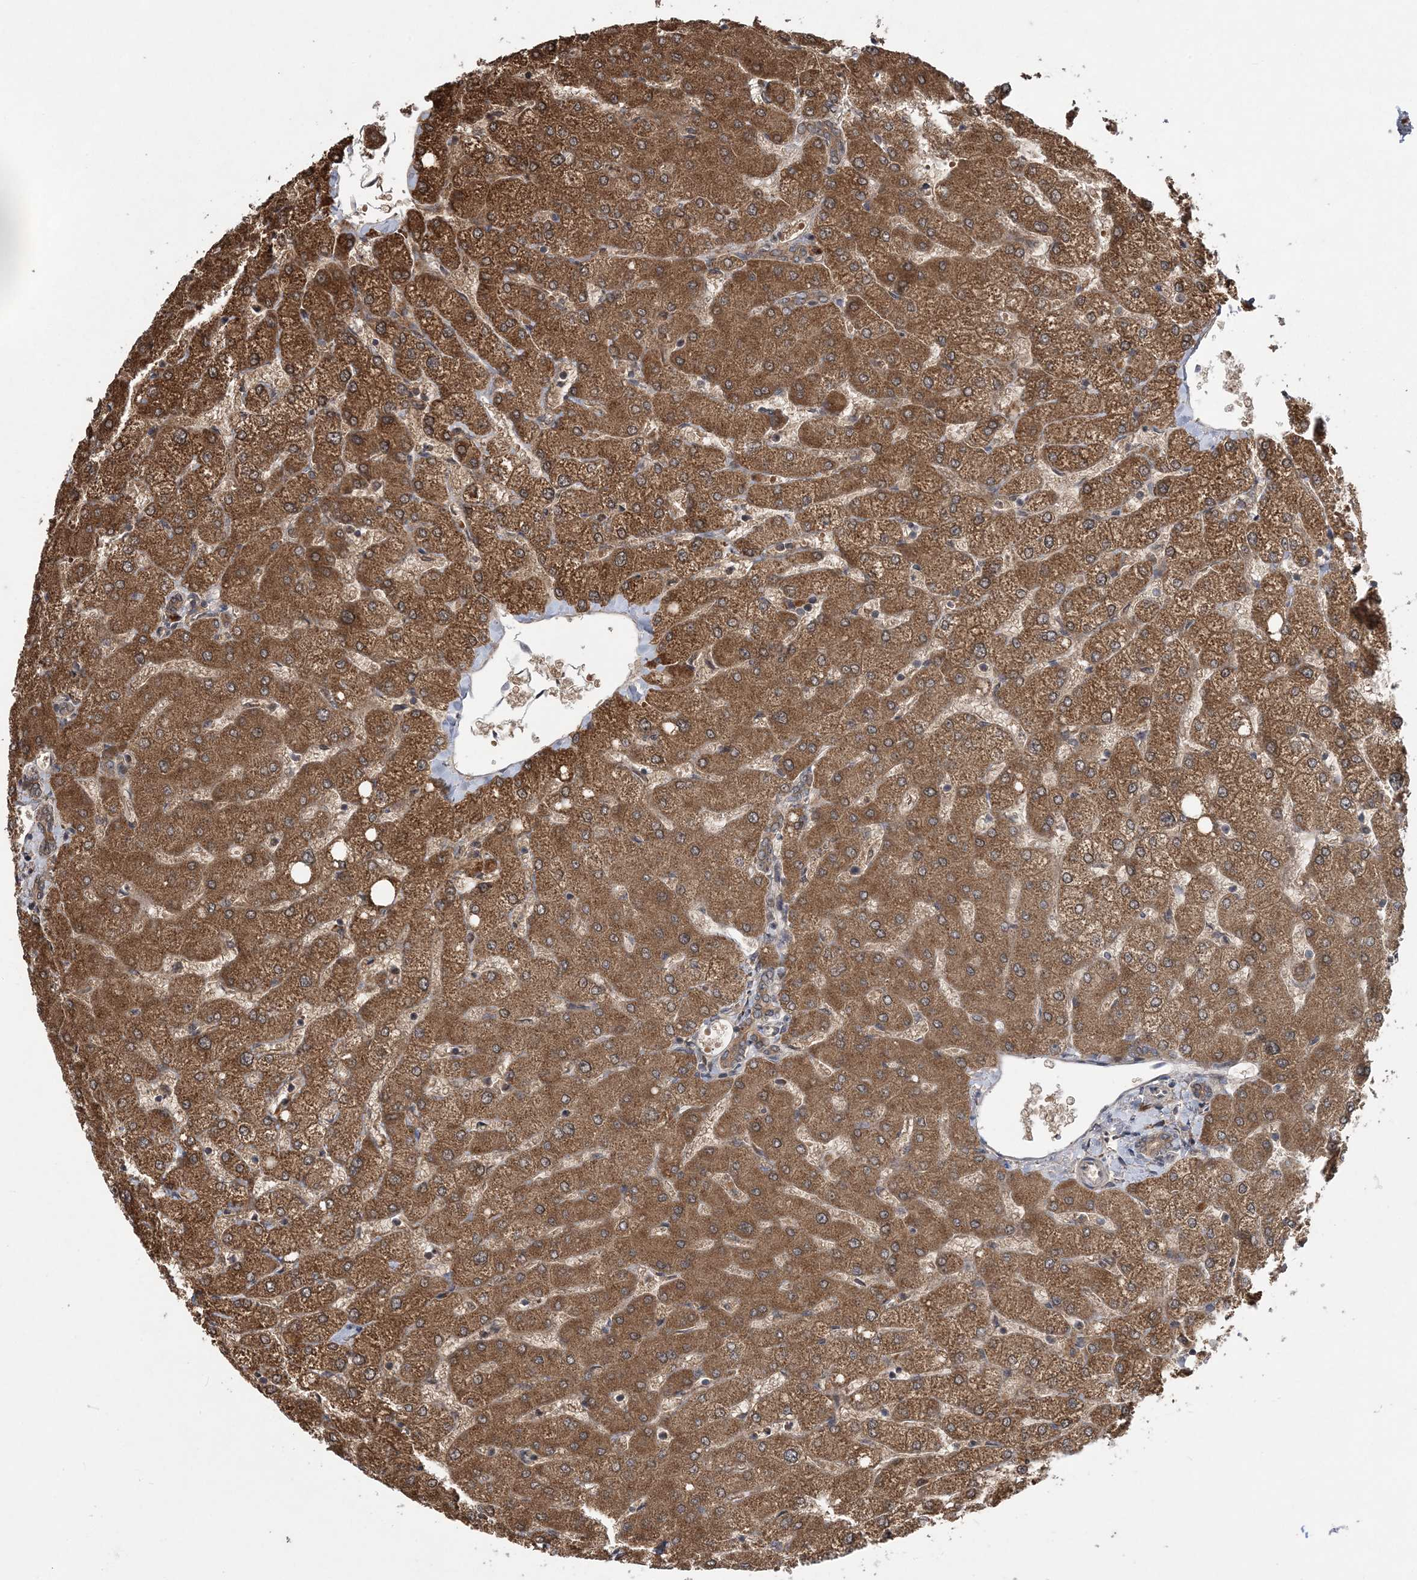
{"staining": {"intensity": "weak", "quantity": "25%-75%", "location": "cytoplasmic/membranous"}, "tissue": "liver", "cell_type": "Cholangiocytes", "image_type": "normal", "snomed": [{"axis": "morphology", "description": "Normal tissue, NOS"}, {"axis": "topography", "description": "Liver"}], "caption": "The image shows staining of benign liver, revealing weak cytoplasmic/membranous protein positivity (brown color) within cholangiocytes. The staining is performed using DAB brown chromogen to label protein expression. The nuclei are counter-stained blue using hematoxylin.", "gene": "HMGCS1", "patient": {"sex": "female", "age": 54}}